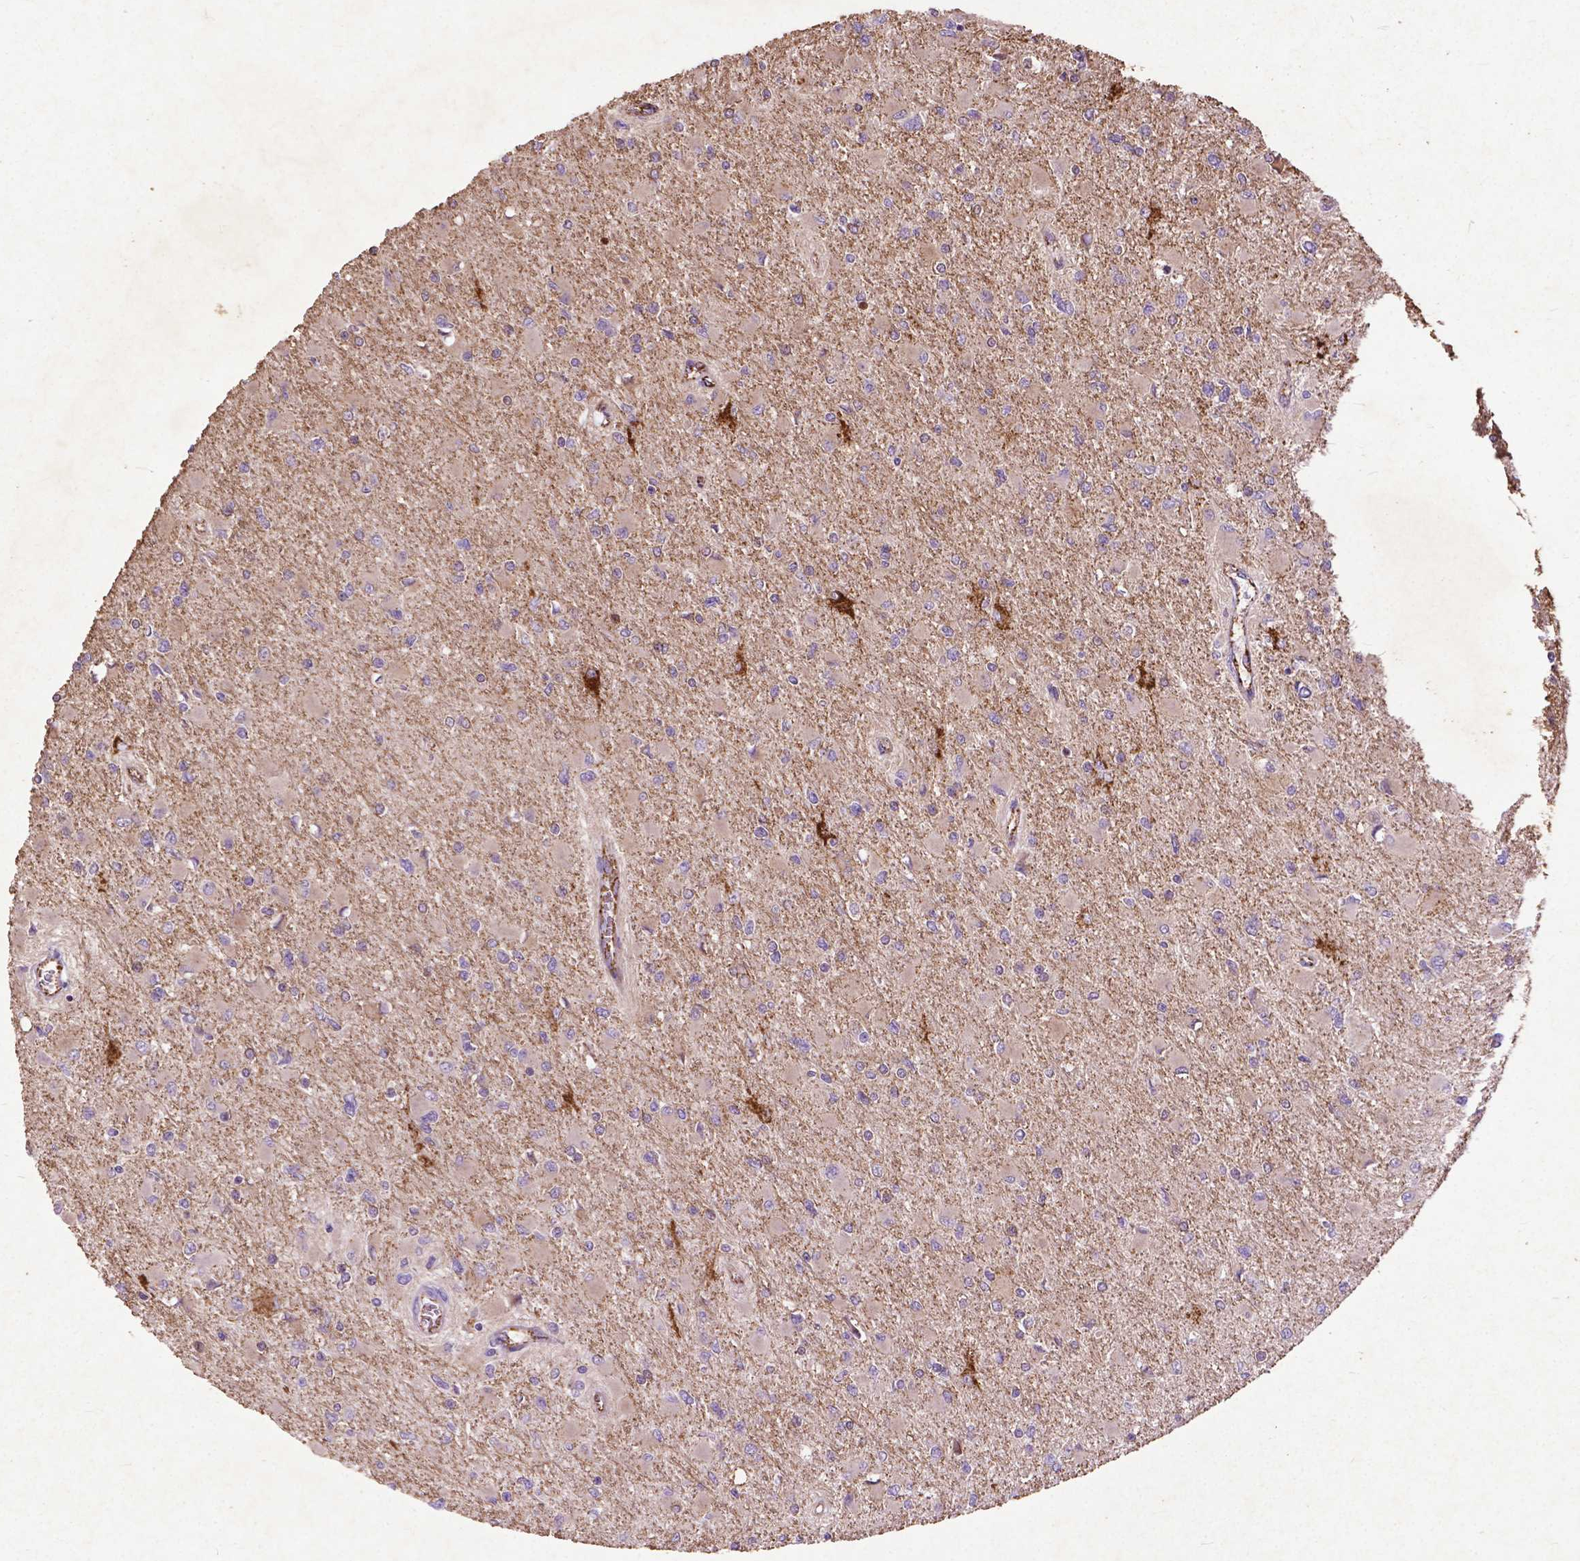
{"staining": {"intensity": "negative", "quantity": "none", "location": "none"}, "tissue": "glioma", "cell_type": "Tumor cells", "image_type": "cancer", "snomed": [{"axis": "morphology", "description": "Glioma, malignant, High grade"}, {"axis": "topography", "description": "Cerebral cortex"}], "caption": "Immunohistochemical staining of human malignant glioma (high-grade) reveals no significant expression in tumor cells.", "gene": "THEGL", "patient": {"sex": "female", "age": 36}}